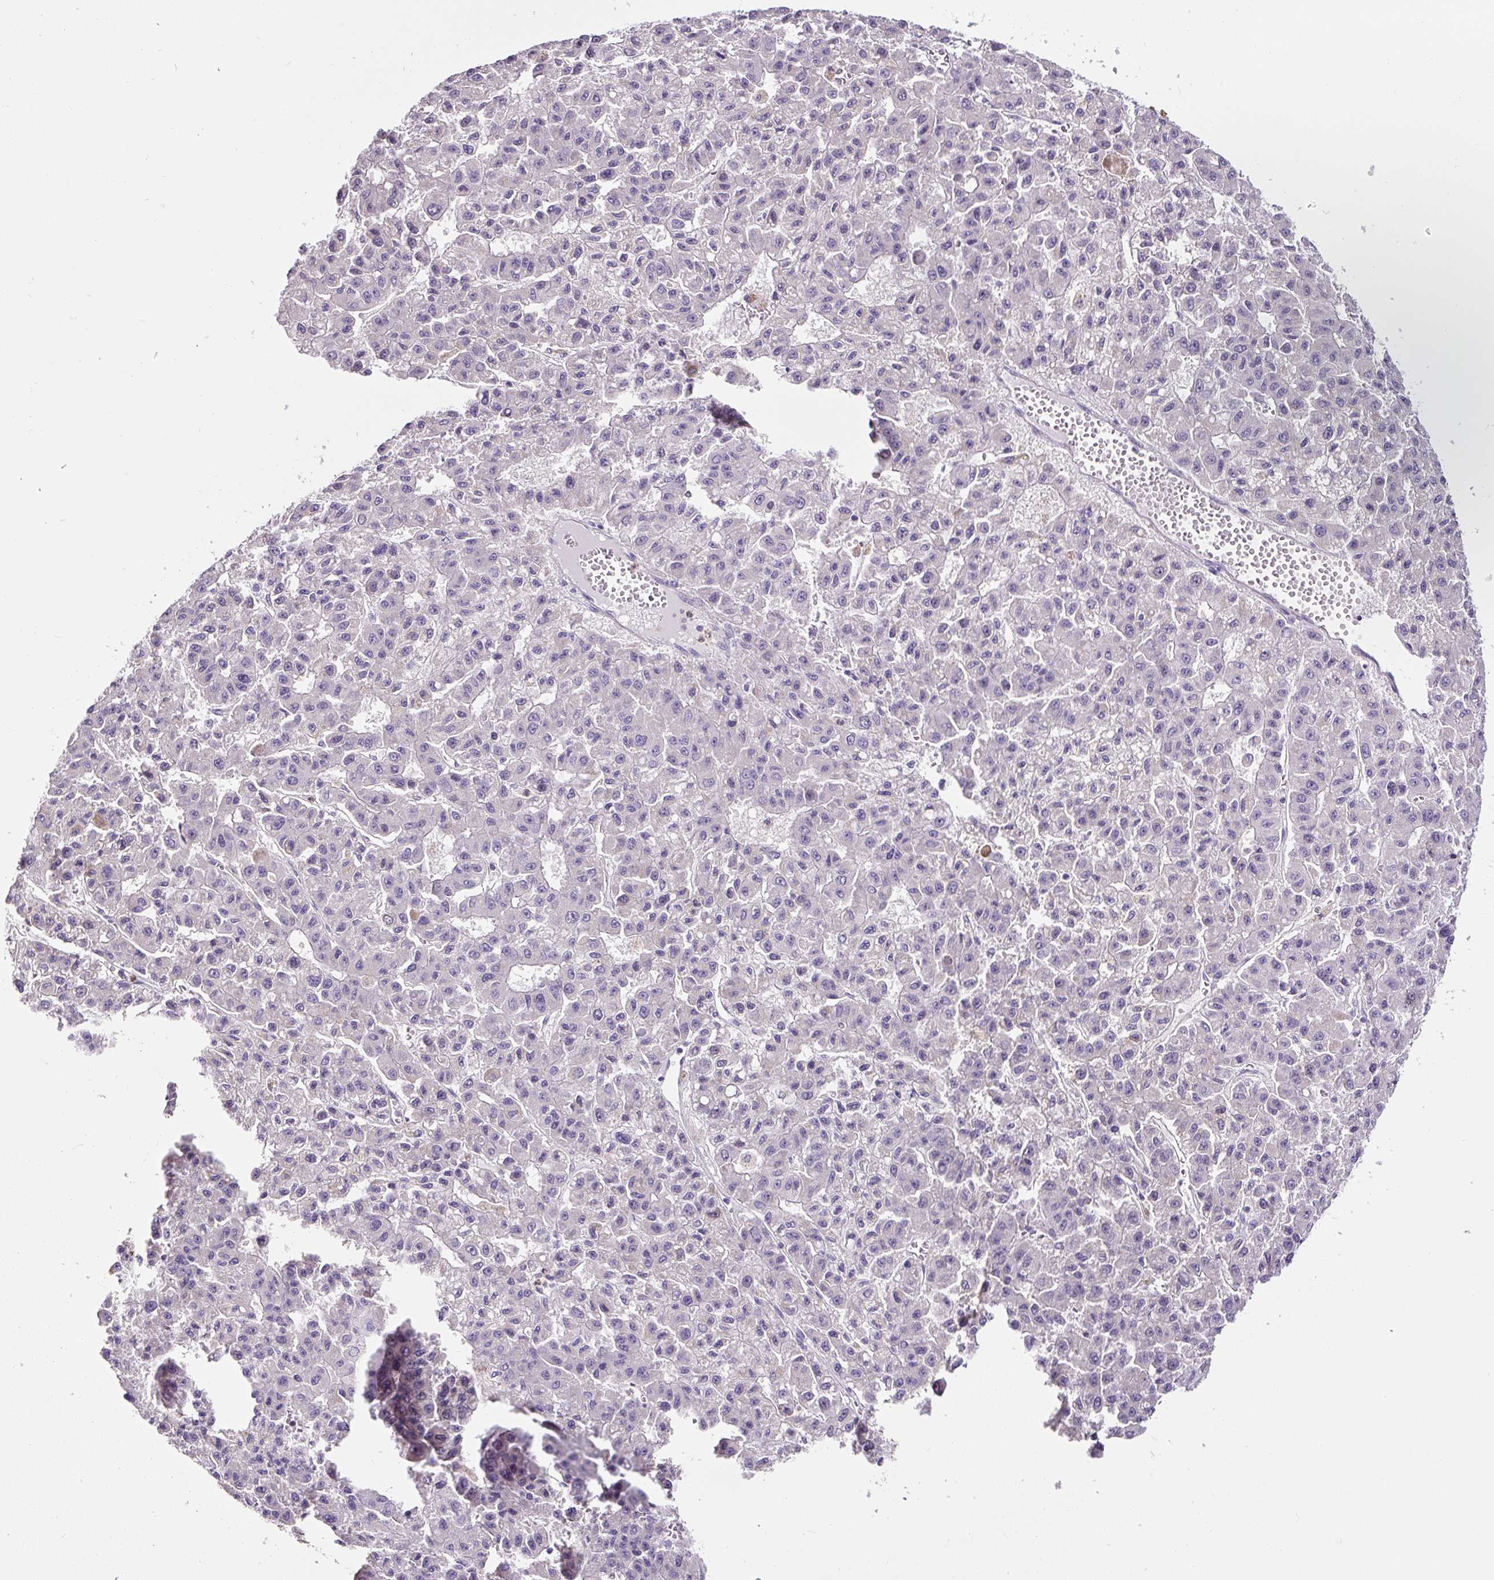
{"staining": {"intensity": "negative", "quantity": "none", "location": "none"}, "tissue": "liver cancer", "cell_type": "Tumor cells", "image_type": "cancer", "snomed": [{"axis": "morphology", "description": "Carcinoma, Hepatocellular, NOS"}, {"axis": "topography", "description": "Liver"}], "caption": "The IHC histopathology image has no significant staining in tumor cells of liver hepatocellular carcinoma tissue.", "gene": "HPS4", "patient": {"sex": "male", "age": 70}}